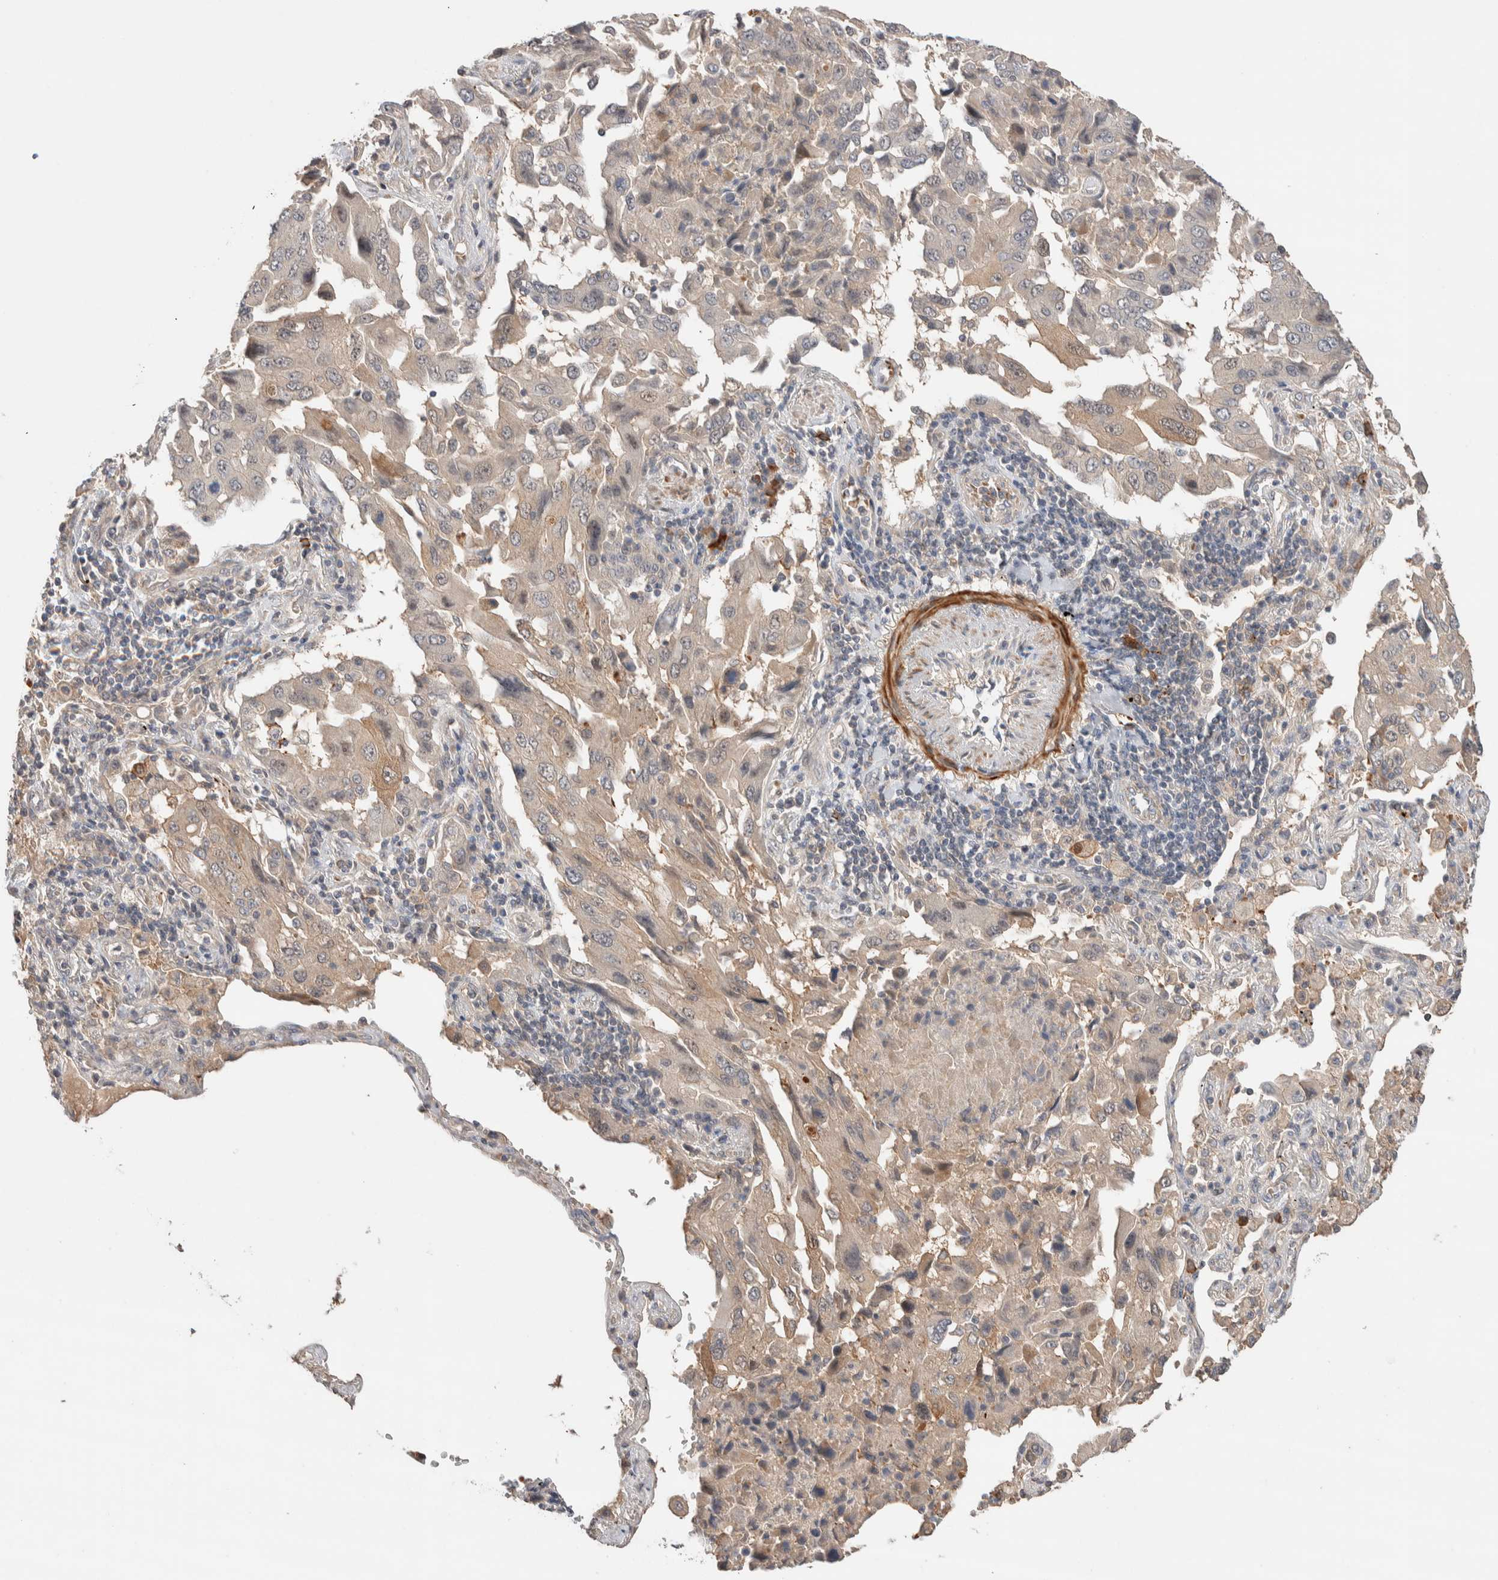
{"staining": {"intensity": "weak", "quantity": "<25%", "location": "cytoplasmic/membranous"}, "tissue": "lung cancer", "cell_type": "Tumor cells", "image_type": "cancer", "snomed": [{"axis": "morphology", "description": "Adenocarcinoma, NOS"}, {"axis": "topography", "description": "Lung"}], "caption": "A histopathology image of human lung cancer is negative for staining in tumor cells.", "gene": "WDR91", "patient": {"sex": "female", "age": 65}}